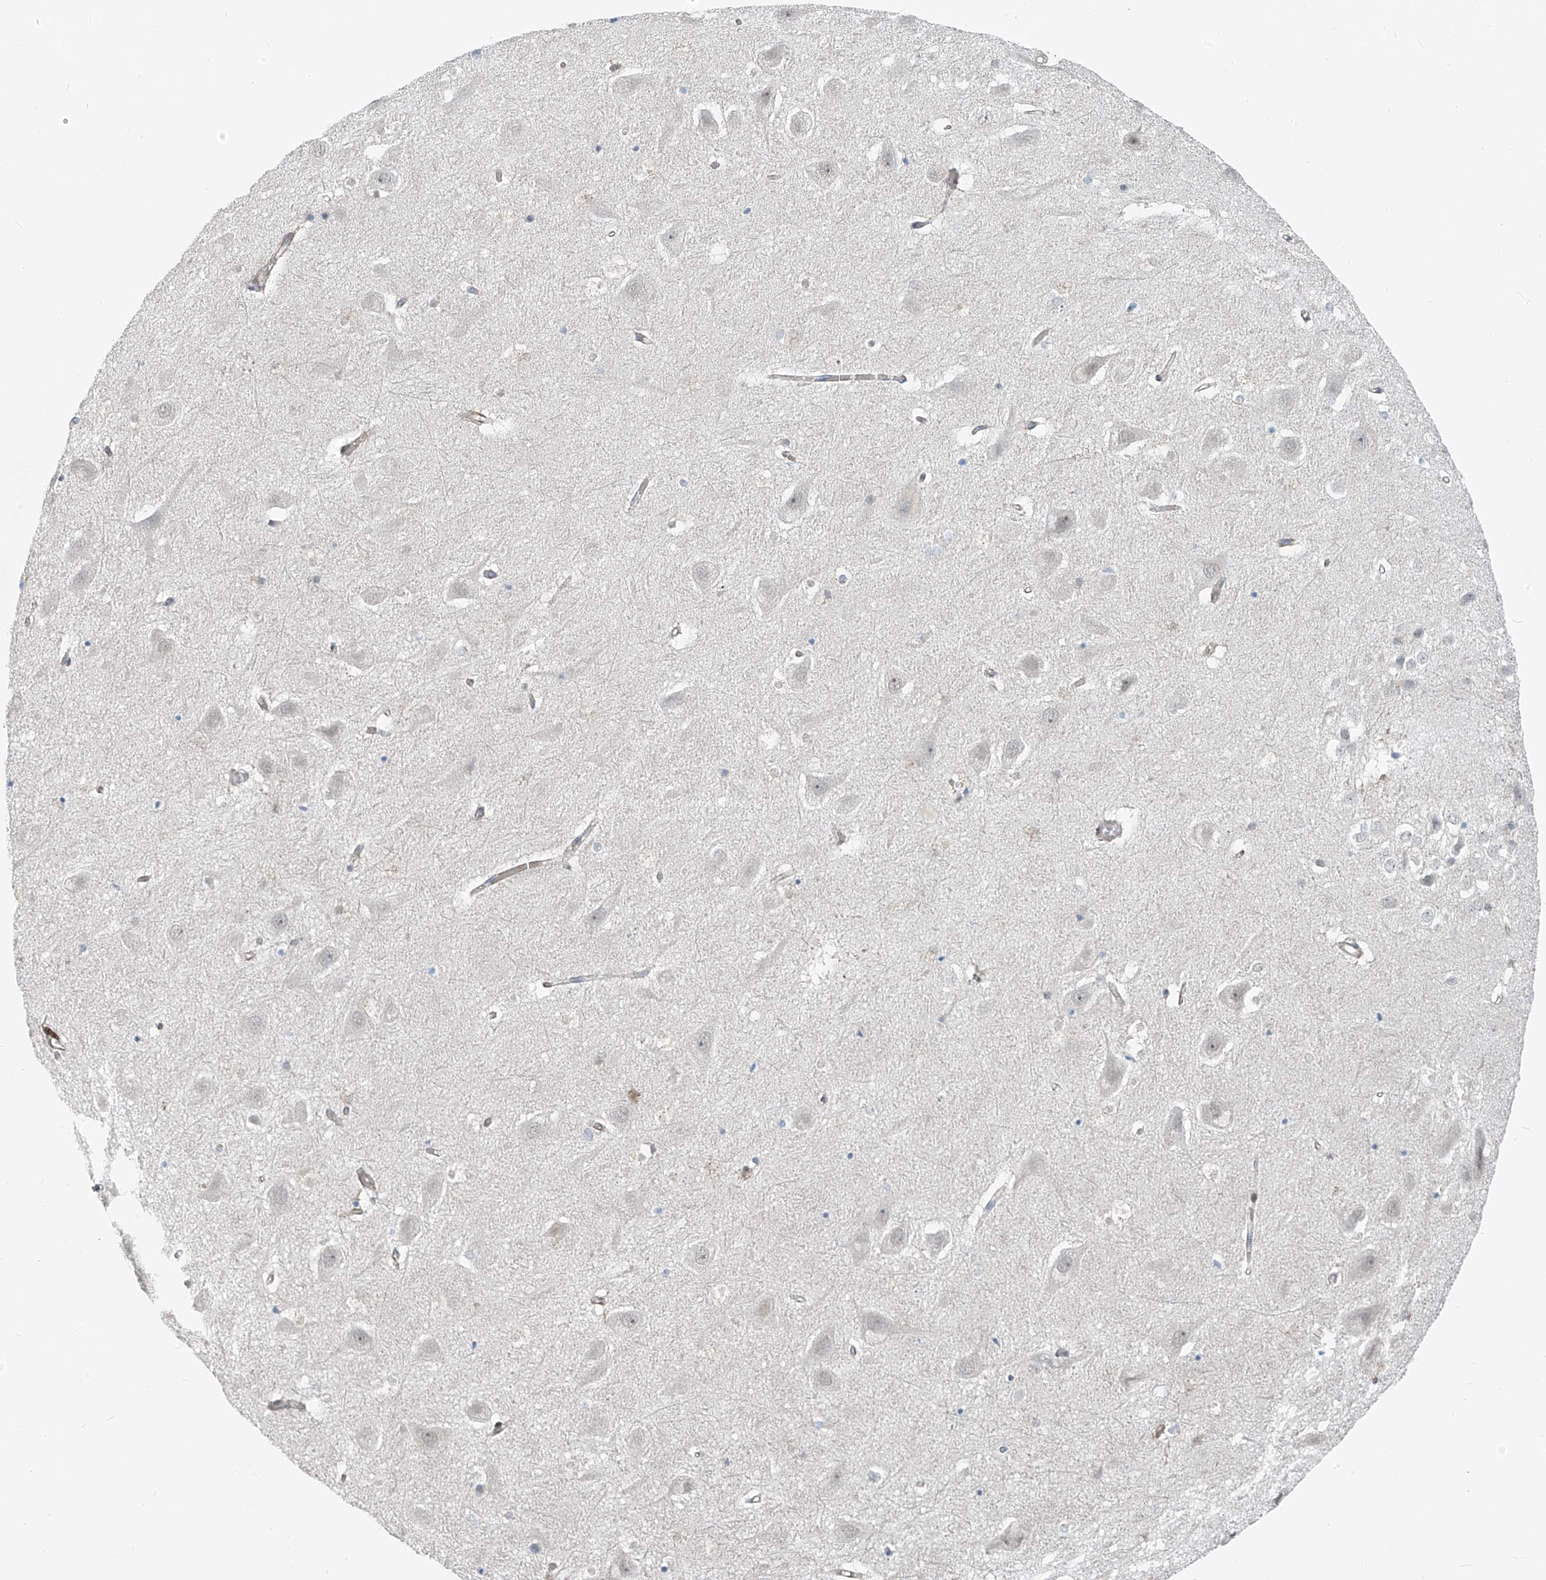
{"staining": {"intensity": "negative", "quantity": "none", "location": "none"}, "tissue": "hippocampus", "cell_type": "Glial cells", "image_type": "normal", "snomed": [{"axis": "morphology", "description": "Normal tissue, NOS"}, {"axis": "topography", "description": "Hippocampus"}], "caption": "The micrograph demonstrates no staining of glial cells in normal hippocampus.", "gene": "HIC2", "patient": {"sex": "female", "age": 52}}